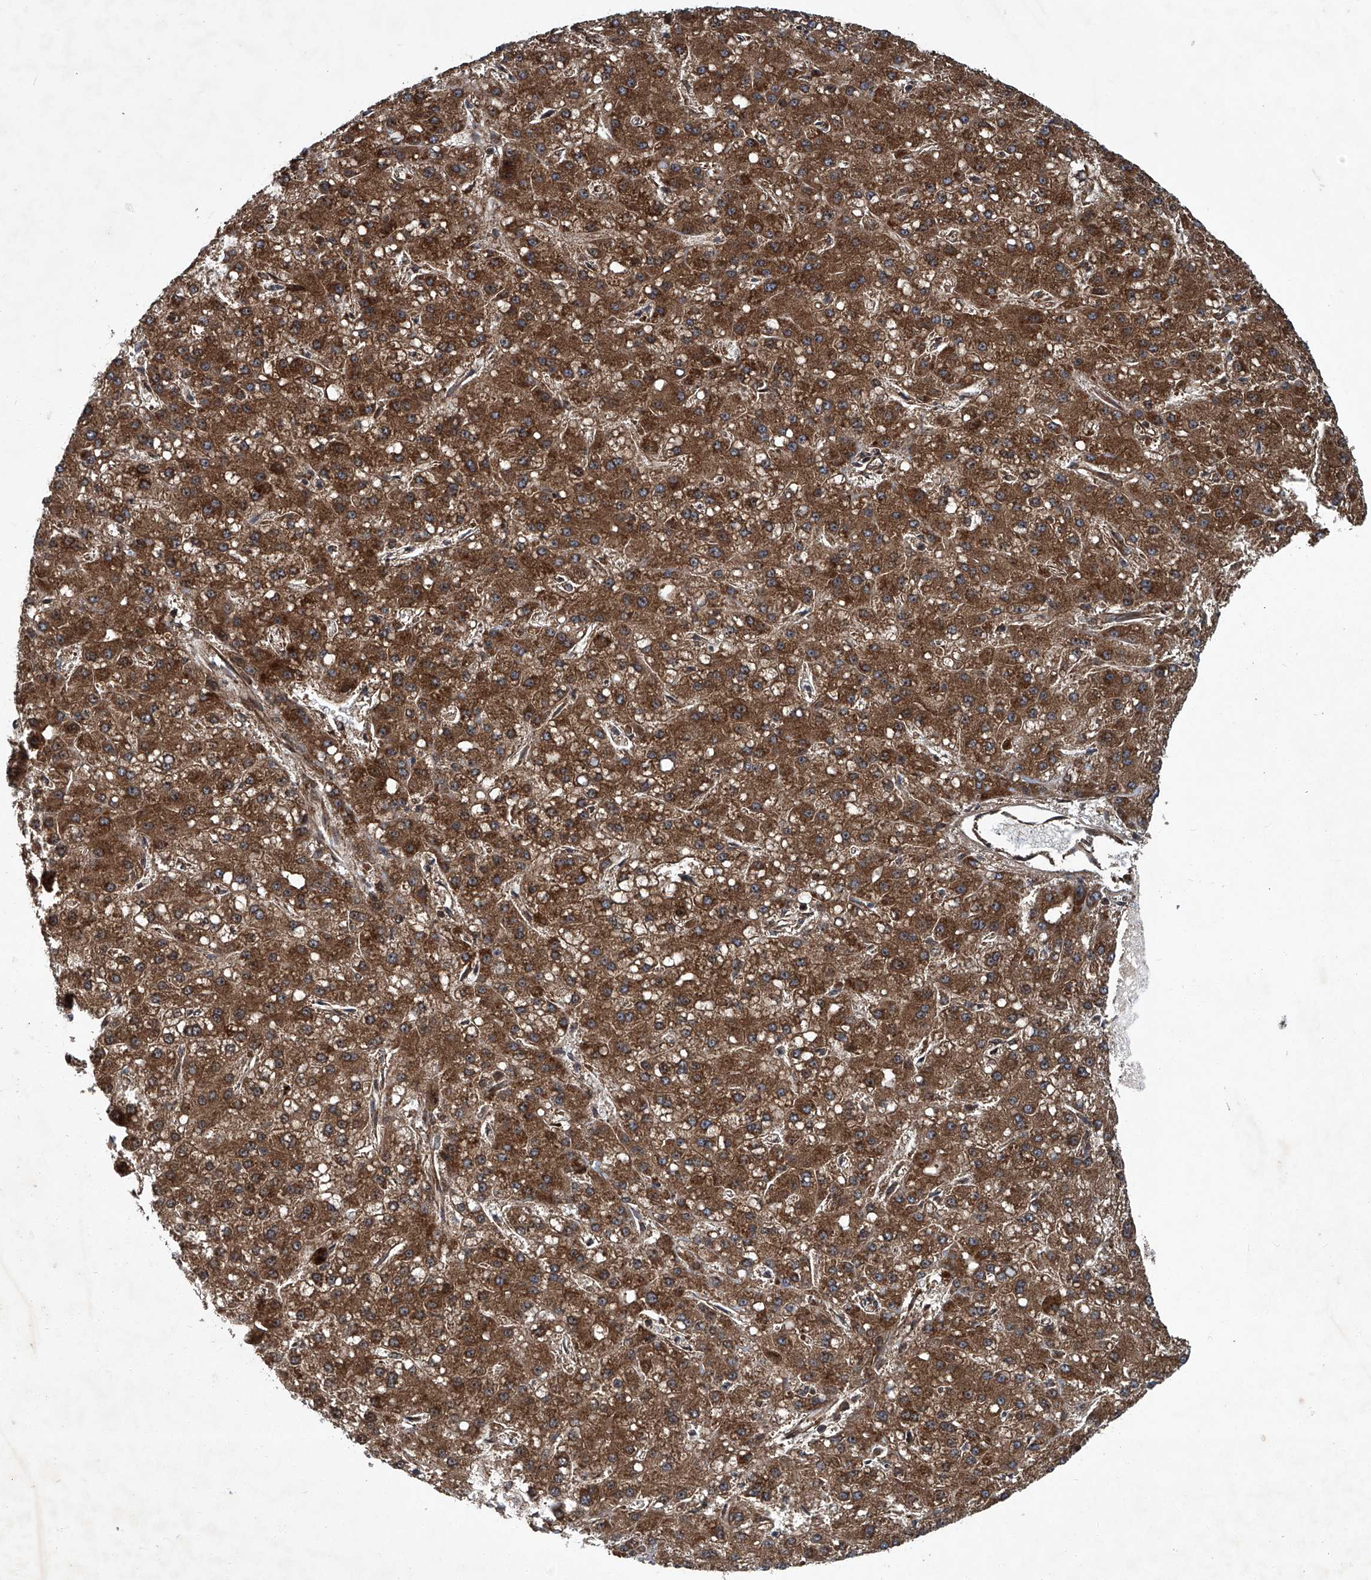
{"staining": {"intensity": "strong", "quantity": ">75%", "location": "cytoplasmic/membranous"}, "tissue": "liver cancer", "cell_type": "Tumor cells", "image_type": "cancer", "snomed": [{"axis": "morphology", "description": "Carcinoma, Hepatocellular, NOS"}, {"axis": "topography", "description": "Liver"}], "caption": "DAB immunohistochemical staining of human liver cancer (hepatocellular carcinoma) shows strong cytoplasmic/membranous protein positivity in approximately >75% of tumor cells. (Brightfield microscopy of DAB IHC at high magnification).", "gene": "GPR132", "patient": {"sex": "male", "age": 67}}